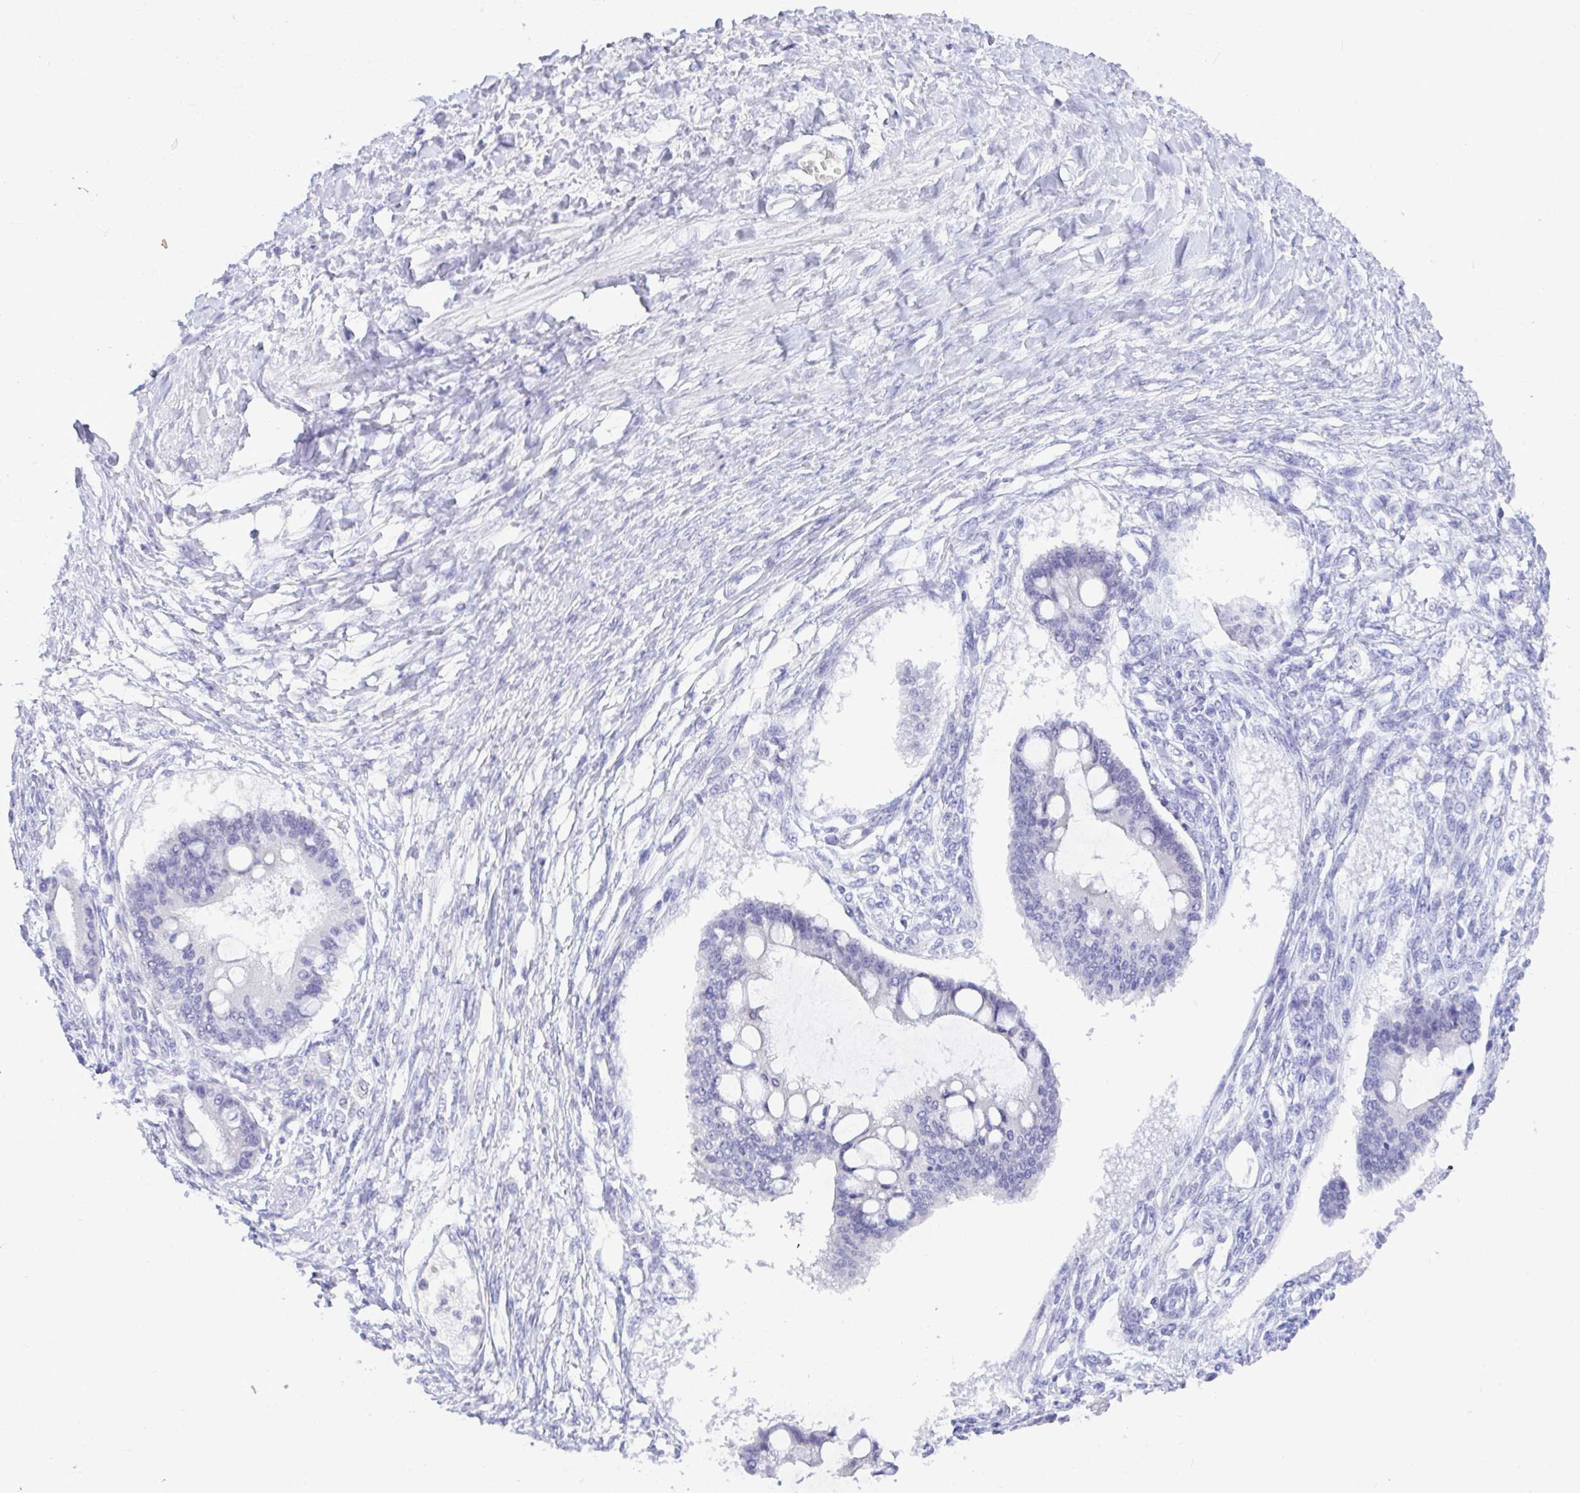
{"staining": {"intensity": "negative", "quantity": "none", "location": "none"}, "tissue": "ovarian cancer", "cell_type": "Tumor cells", "image_type": "cancer", "snomed": [{"axis": "morphology", "description": "Cystadenocarcinoma, mucinous, NOS"}, {"axis": "topography", "description": "Ovary"}], "caption": "This is a image of immunohistochemistry staining of ovarian cancer, which shows no expression in tumor cells. (DAB IHC visualized using brightfield microscopy, high magnification).", "gene": "SEL1L2", "patient": {"sex": "female", "age": 73}}